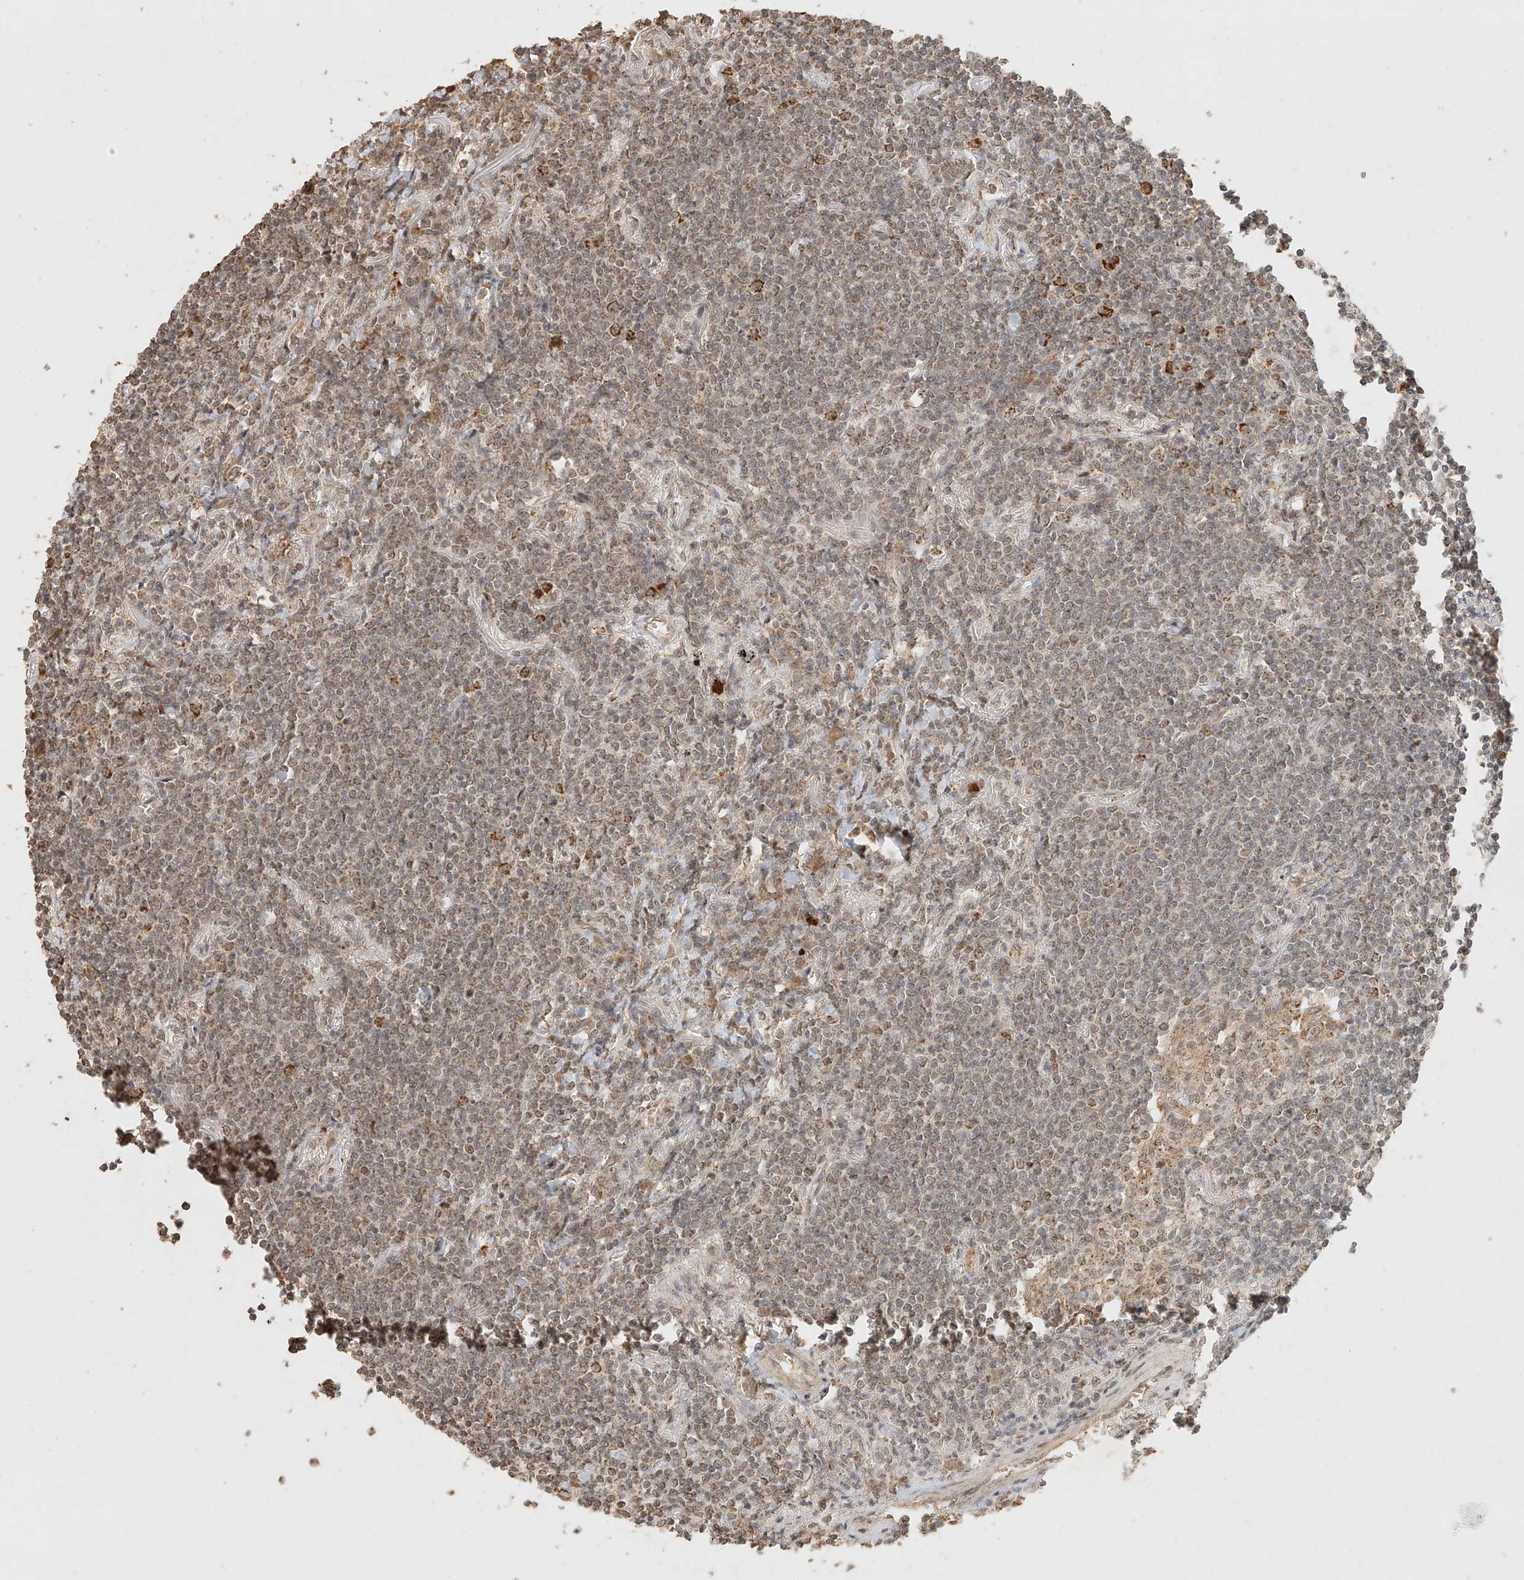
{"staining": {"intensity": "weak", "quantity": "<25%", "location": "cytoplasmic/membranous"}, "tissue": "lymphoma", "cell_type": "Tumor cells", "image_type": "cancer", "snomed": [{"axis": "morphology", "description": "Malignant lymphoma, non-Hodgkin's type, Low grade"}, {"axis": "topography", "description": "Lung"}], "caption": "This is an IHC histopathology image of low-grade malignant lymphoma, non-Hodgkin's type. There is no expression in tumor cells.", "gene": "CXorf58", "patient": {"sex": "female", "age": 71}}